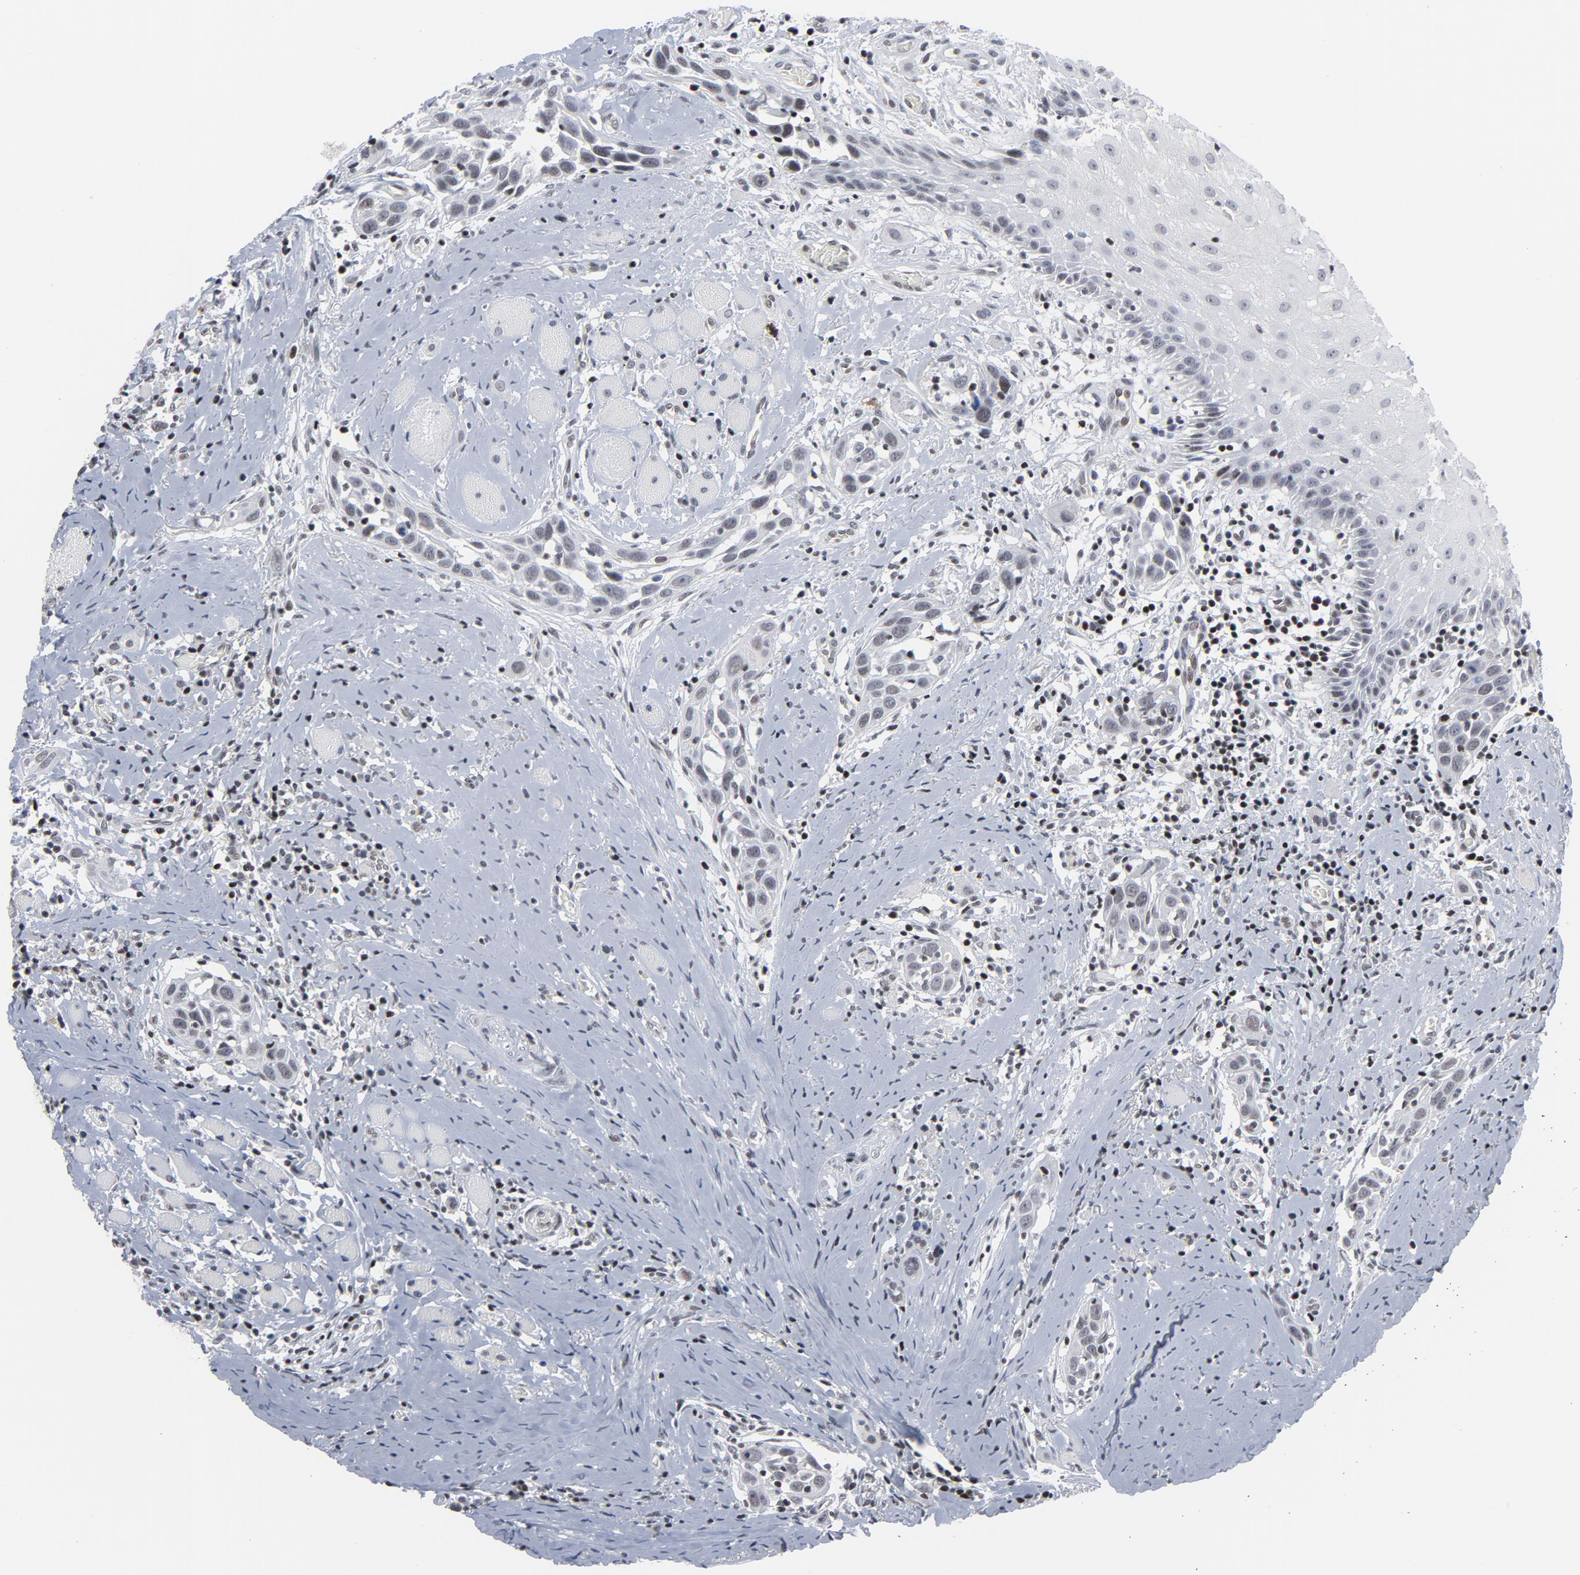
{"staining": {"intensity": "weak", "quantity": "<25%", "location": "nuclear"}, "tissue": "head and neck cancer", "cell_type": "Tumor cells", "image_type": "cancer", "snomed": [{"axis": "morphology", "description": "Squamous cell carcinoma, NOS"}, {"axis": "topography", "description": "Oral tissue"}, {"axis": "topography", "description": "Head-Neck"}], "caption": "The micrograph demonstrates no significant positivity in tumor cells of head and neck squamous cell carcinoma. The staining is performed using DAB brown chromogen with nuclei counter-stained in using hematoxylin.", "gene": "GABPA", "patient": {"sex": "female", "age": 50}}